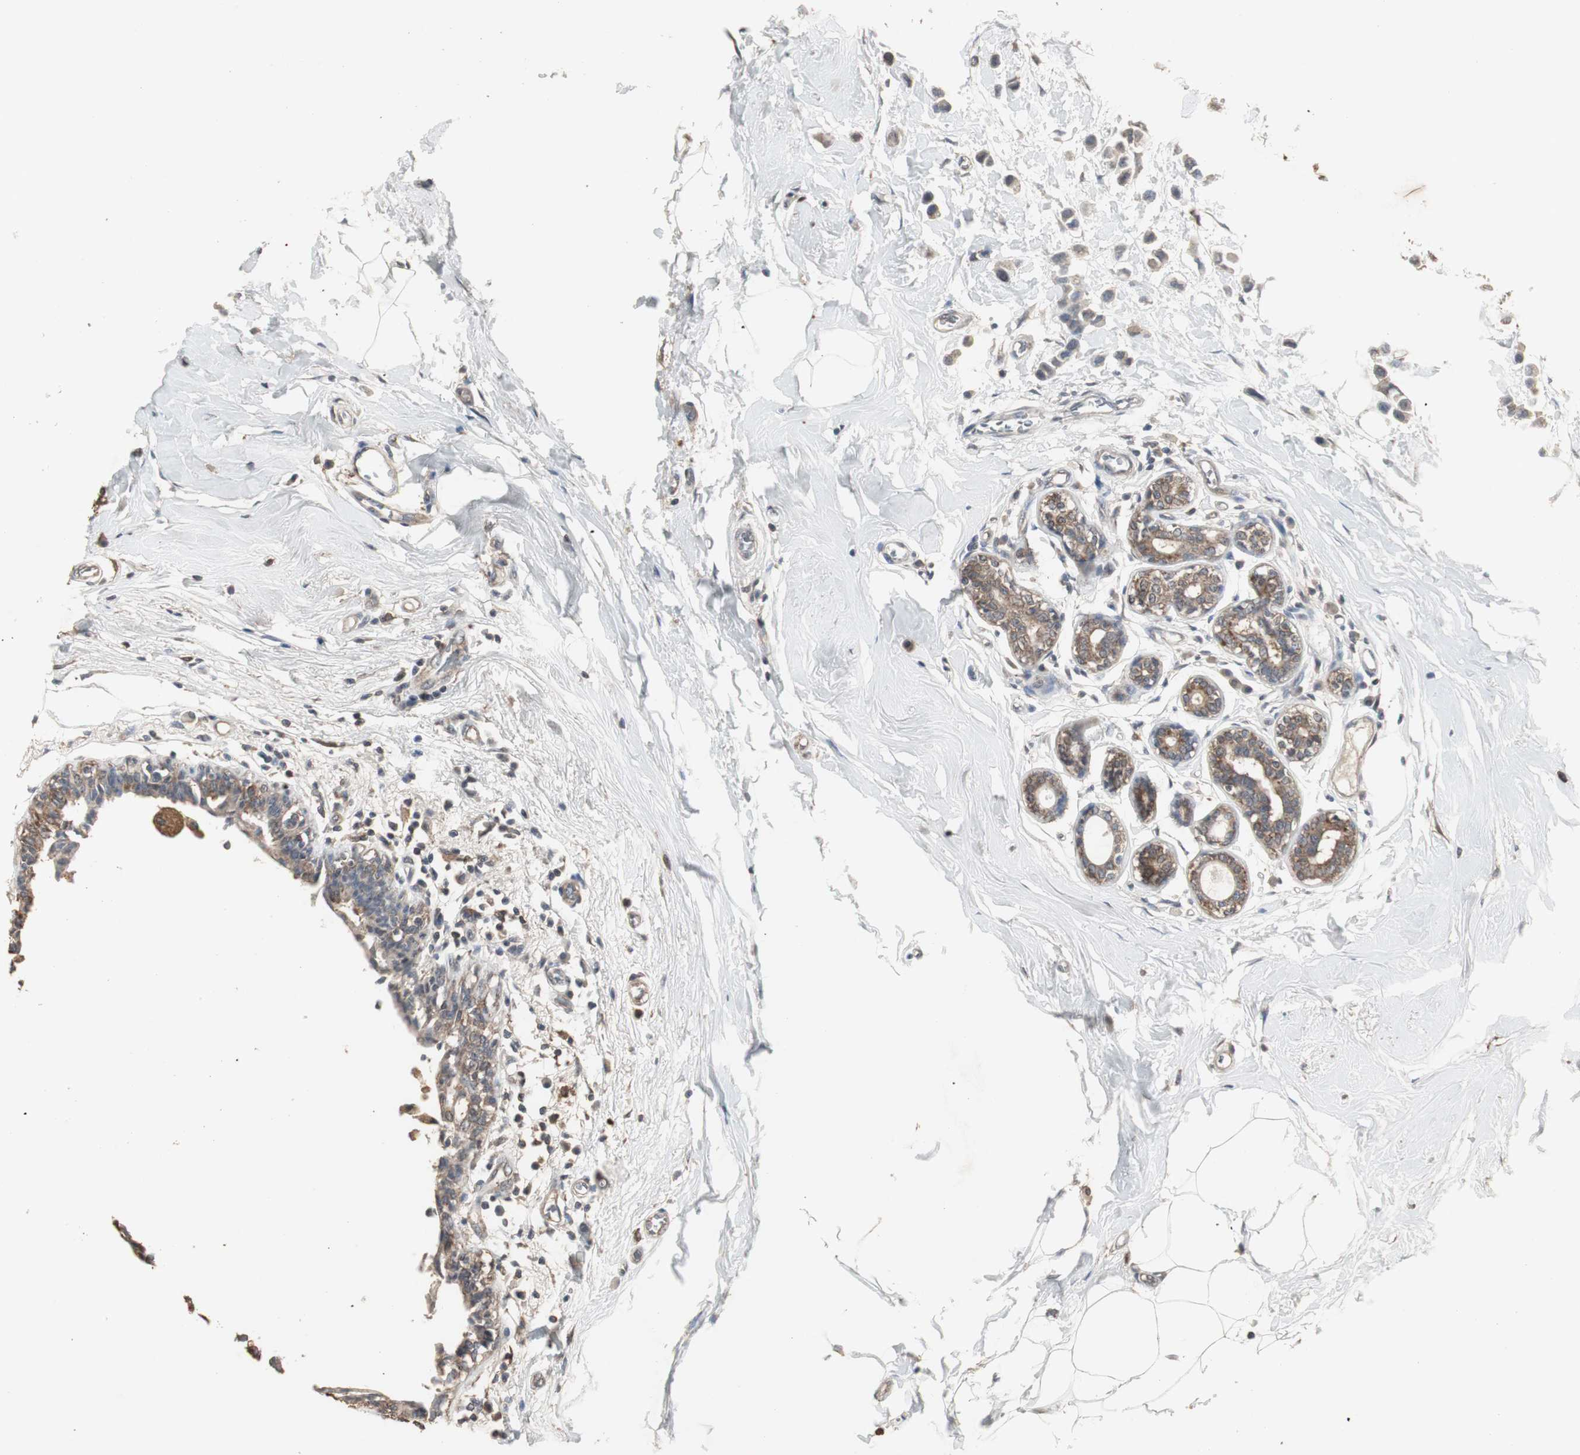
{"staining": {"intensity": "weak", "quantity": "25%-75%", "location": "cytoplasmic/membranous"}, "tissue": "breast cancer", "cell_type": "Tumor cells", "image_type": "cancer", "snomed": [{"axis": "morphology", "description": "Lobular carcinoma"}, {"axis": "topography", "description": "Breast"}], "caption": "Immunohistochemical staining of breast lobular carcinoma exhibits weak cytoplasmic/membranous protein expression in approximately 25%-75% of tumor cells. The staining was performed using DAB (3,3'-diaminobenzidine), with brown indicating positive protein expression. Nuclei are stained blue with hematoxylin.", "gene": "HPRT1", "patient": {"sex": "female", "age": 51}}